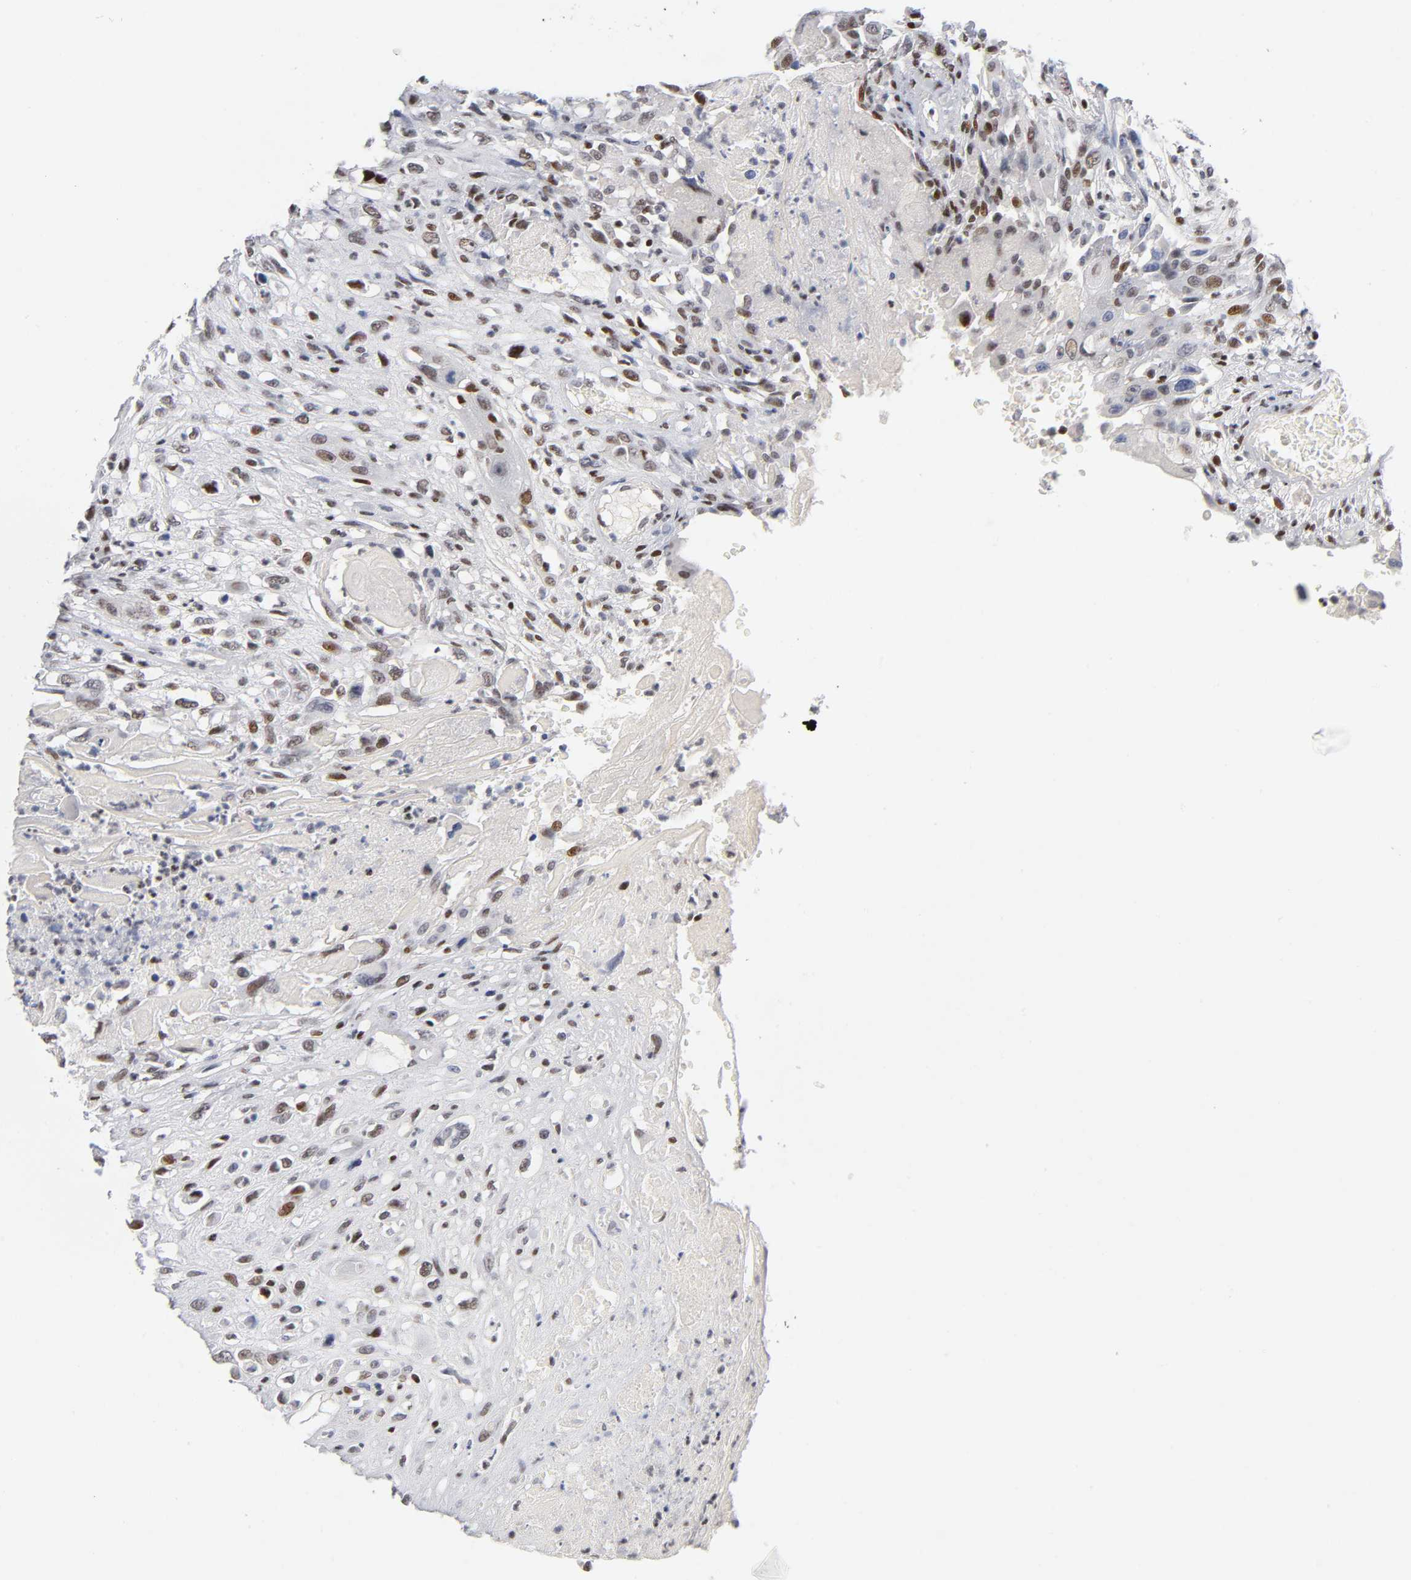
{"staining": {"intensity": "moderate", "quantity": "25%-75%", "location": "nuclear"}, "tissue": "head and neck cancer", "cell_type": "Tumor cells", "image_type": "cancer", "snomed": [{"axis": "morphology", "description": "Necrosis, NOS"}, {"axis": "morphology", "description": "Neoplasm, malignant, NOS"}, {"axis": "topography", "description": "Salivary gland"}, {"axis": "topography", "description": "Head-Neck"}], "caption": "This is a histology image of IHC staining of head and neck cancer (malignant neoplasm), which shows moderate expression in the nuclear of tumor cells.", "gene": "SP3", "patient": {"sex": "male", "age": 43}}